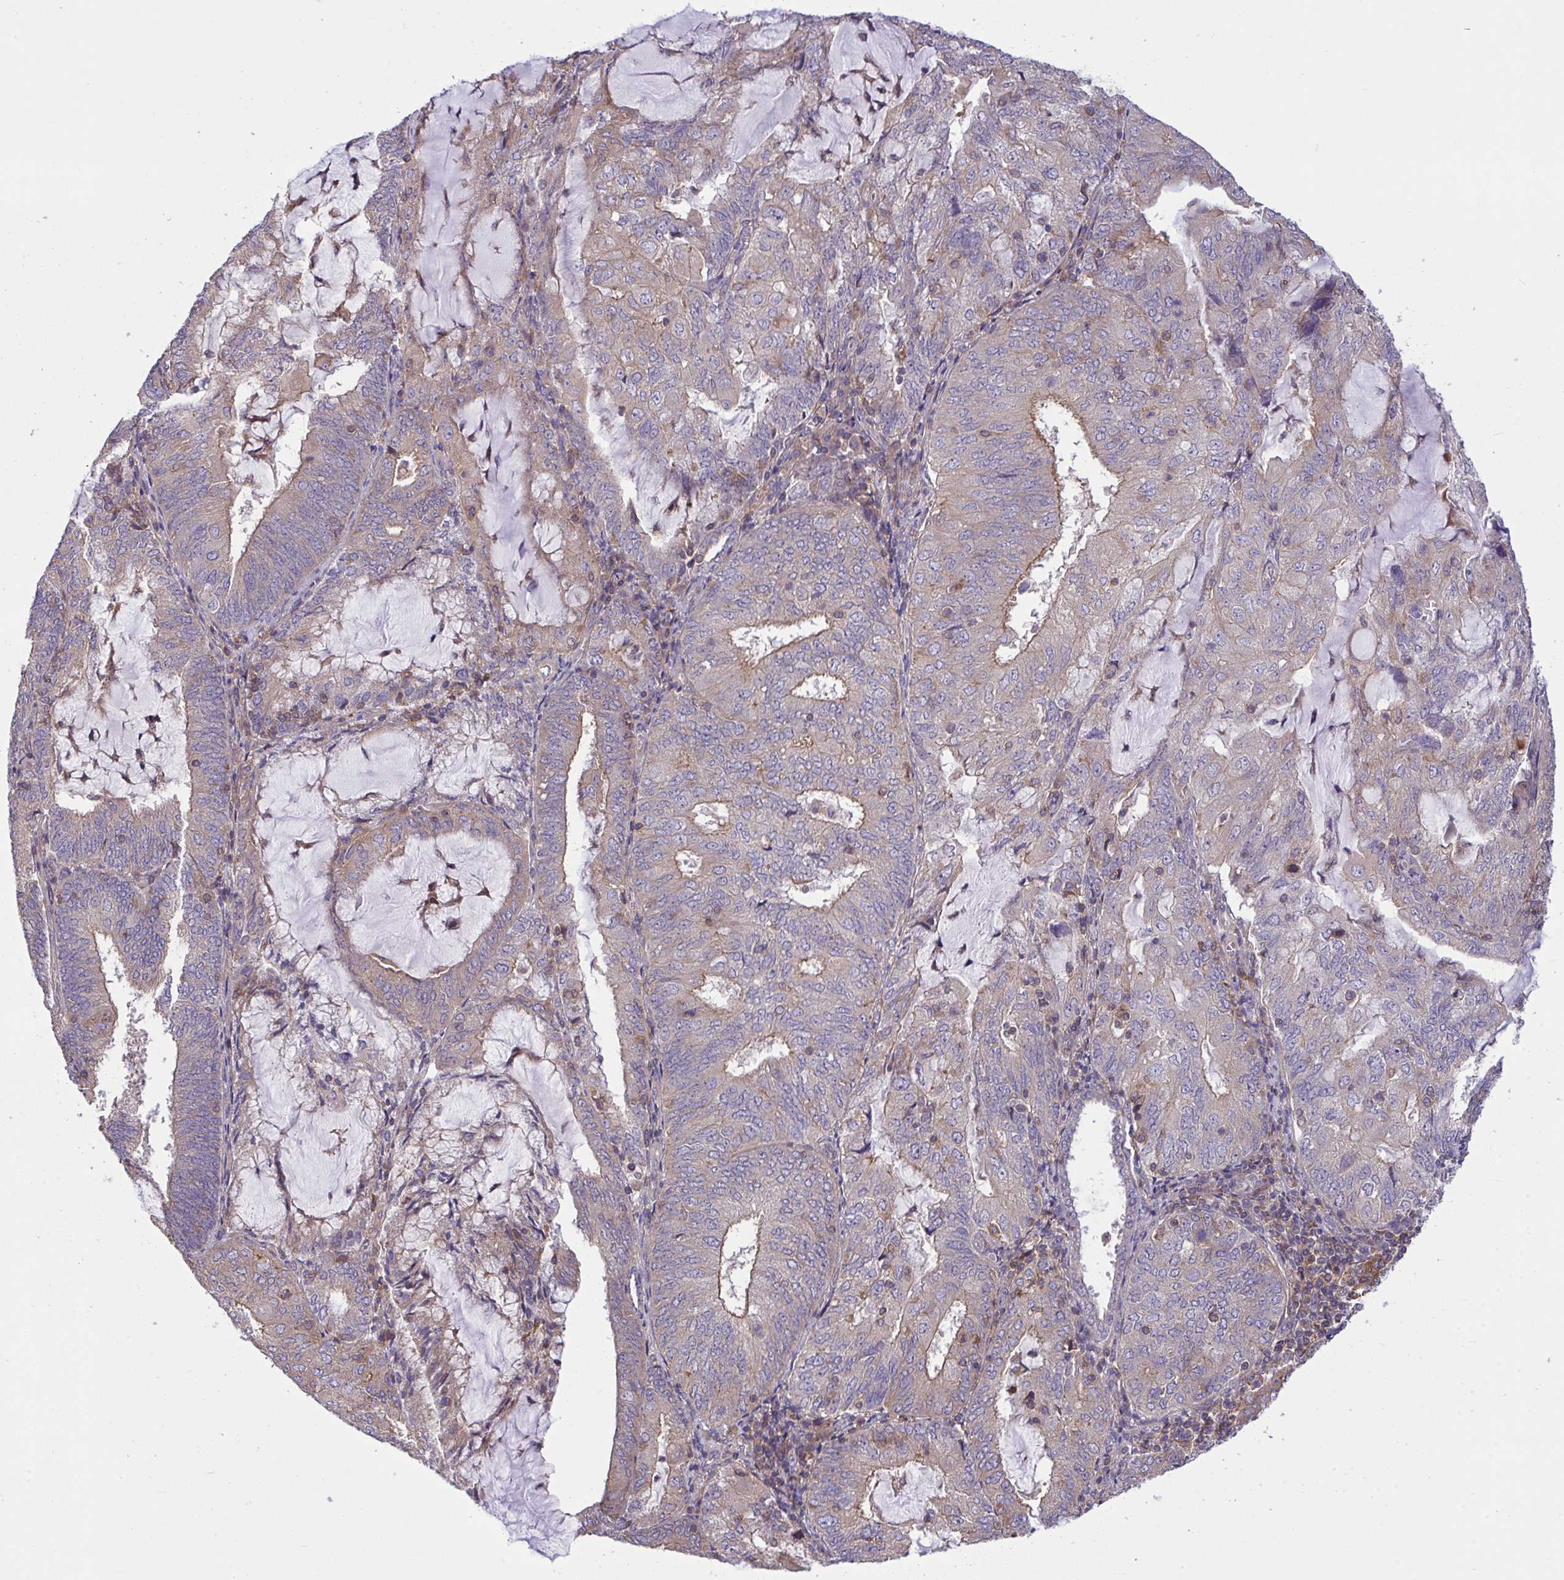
{"staining": {"intensity": "weak", "quantity": "<25%", "location": "cytoplasmic/membranous"}, "tissue": "endometrial cancer", "cell_type": "Tumor cells", "image_type": "cancer", "snomed": [{"axis": "morphology", "description": "Adenocarcinoma, NOS"}, {"axis": "topography", "description": "Endometrium"}], "caption": "There is no significant expression in tumor cells of endometrial cancer.", "gene": "GRB14", "patient": {"sex": "female", "age": 81}}